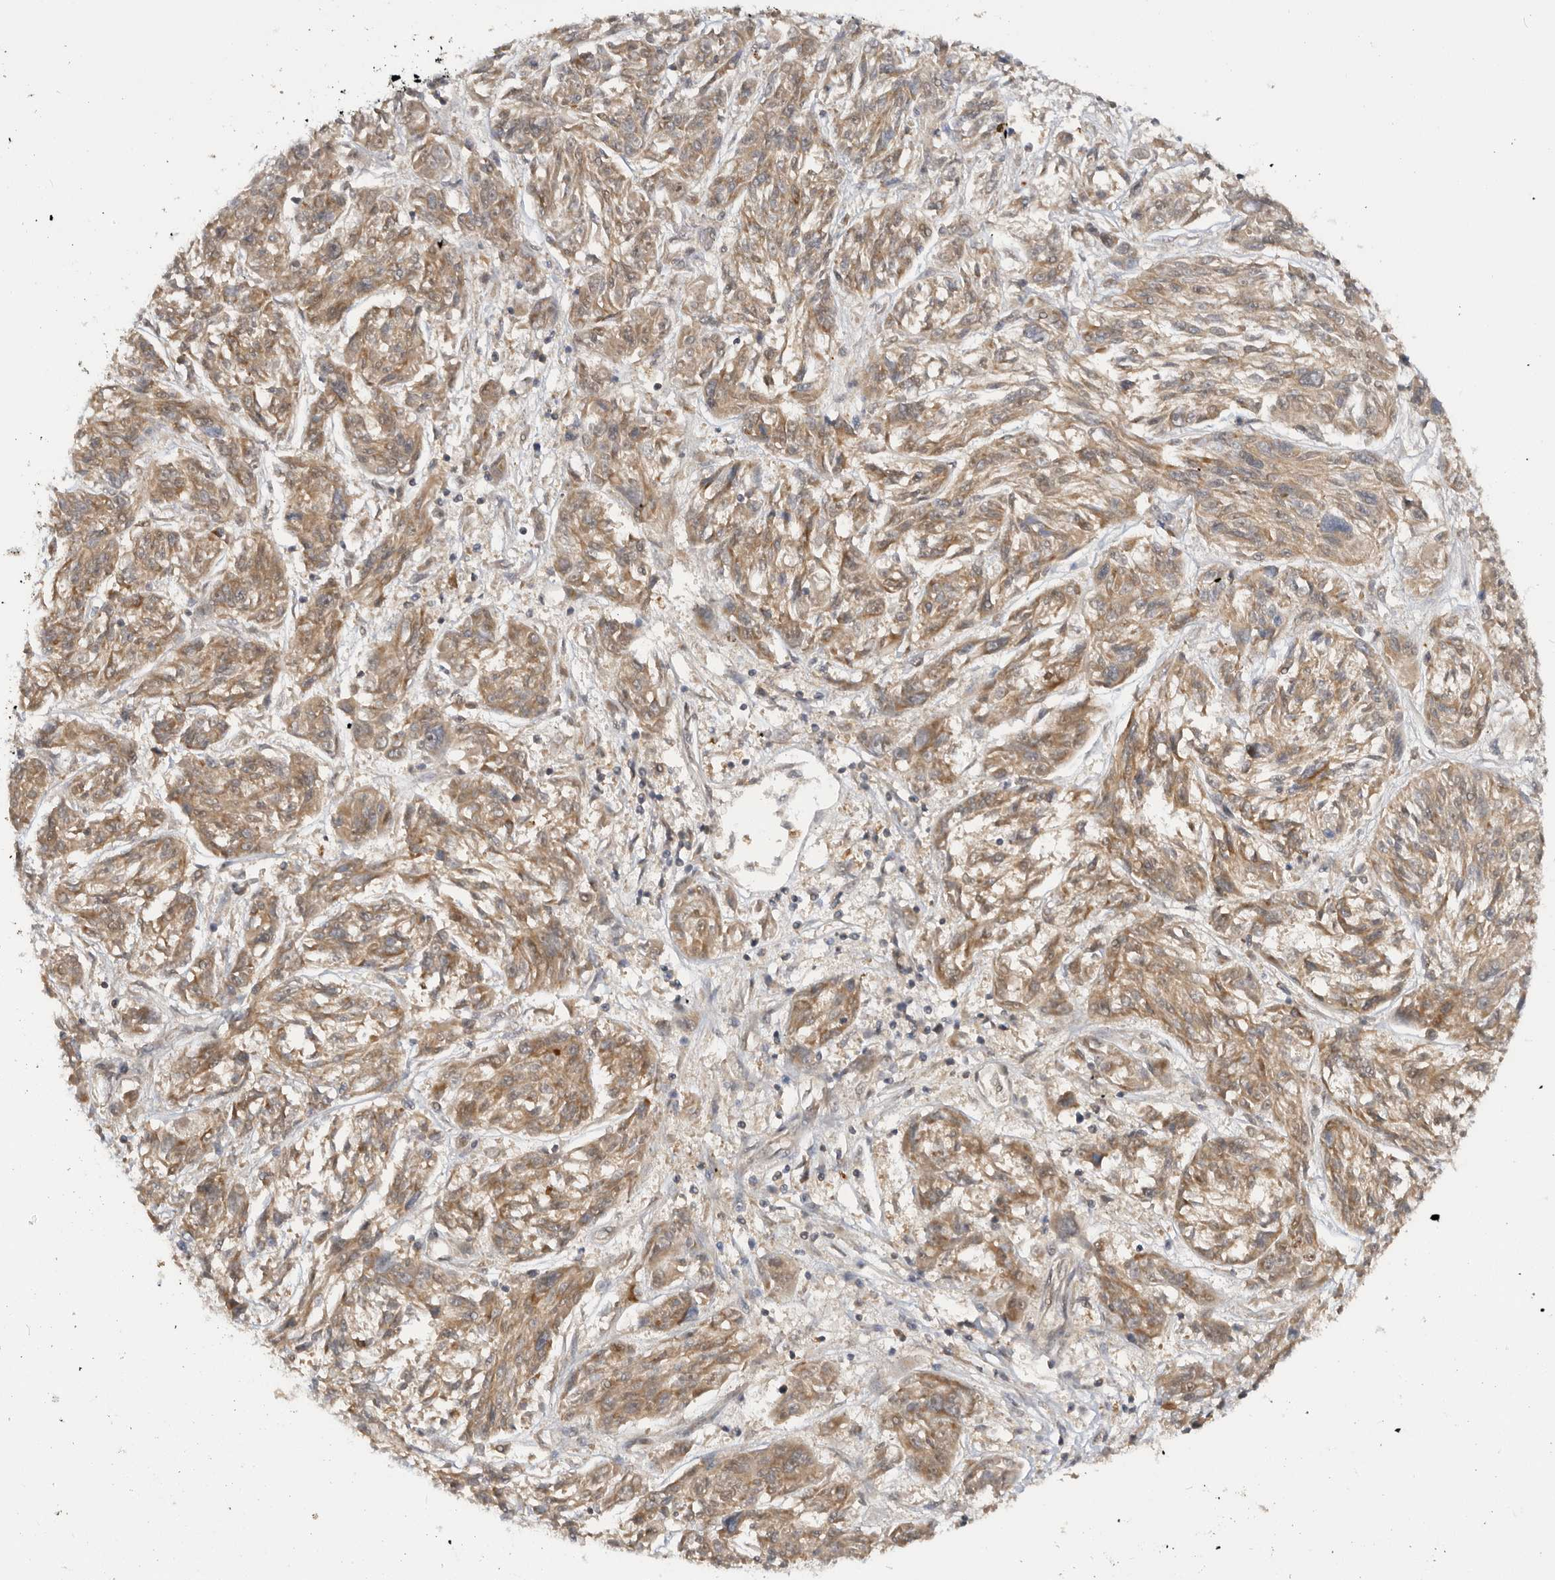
{"staining": {"intensity": "moderate", "quantity": ">75%", "location": "cytoplasmic/membranous"}, "tissue": "melanoma", "cell_type": "Tumor cells", "image_type": "cancer", "snomed": [{"axis": "morphology", "description": "Malignant melanoma, NOS"}, {"axis": "topography", "description": "Skin"}], "caption": "Immunohistochemistry histopathology image of neoplastic tissue: melanoma stained using immunohistochemistry shows medium levels of moderate protein expression localized specifically in the cytoplasmic/membranous of tumor cells, appearing as a cytoplasmic/membranous brown color.", "gene": "DCAF8", "patient": {"sex": "male", "age": 53}}